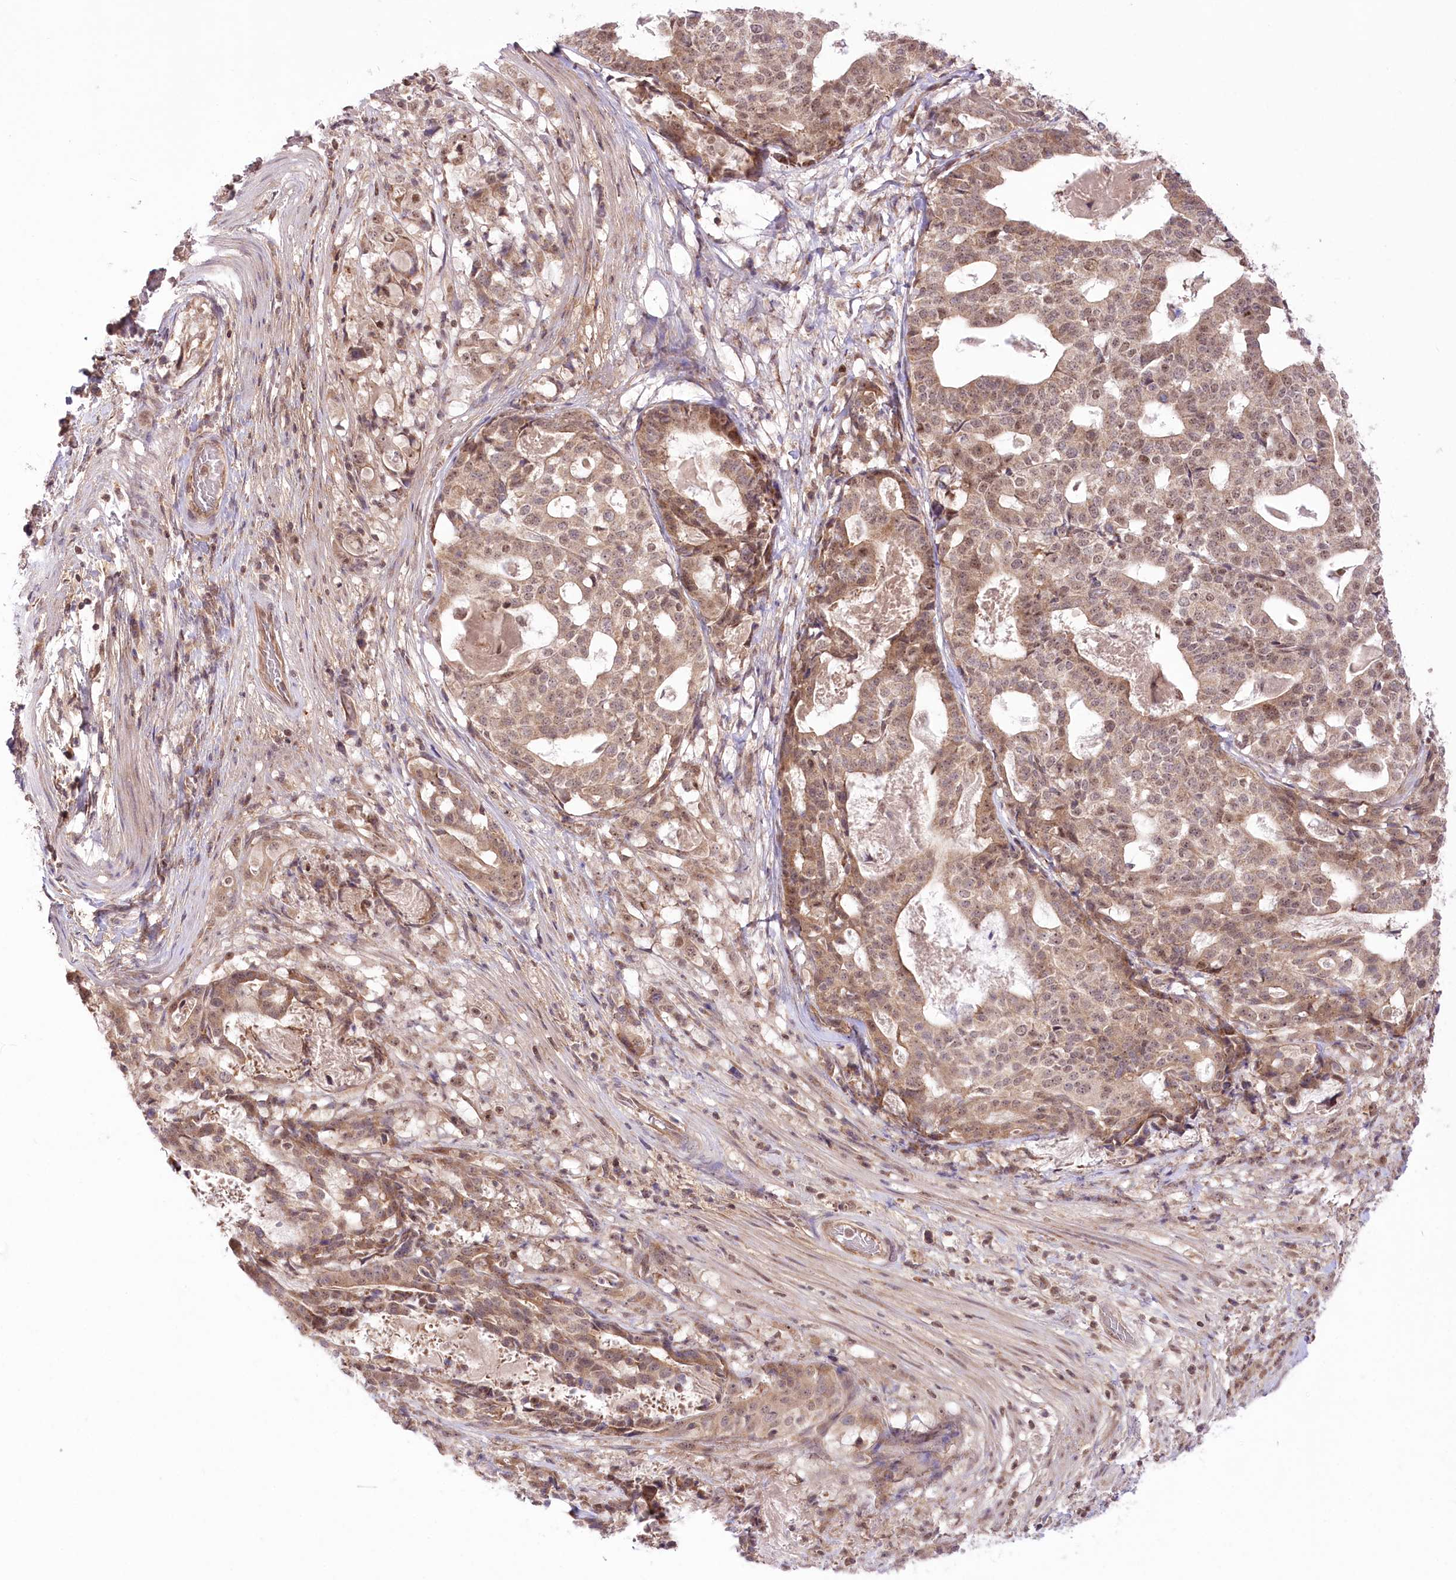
{"staining": {"intensity": "moderate", "quantity": "25%-75%", "location": "cytoplasmic/membranous,nuclear"}, "tissue": "stomach cancer", "cell_type": "Tumor cells", "image_type": "cancer", "snomed": [{"axis": "morphology", "description": "Adenocarcinoma, NOS"}, {"axis": "topography", "description": "Stomach"}], "caption": "Immunohistochemistry (IHC) of human adenocarcinoma (stomach) displays medium levels of moderate cytoplasmic/membranous and nuclear staining in about 25%-75% of tumor cells.", "gene": "ZMAT2", "patient": {"sex": "male", "age": 48}}